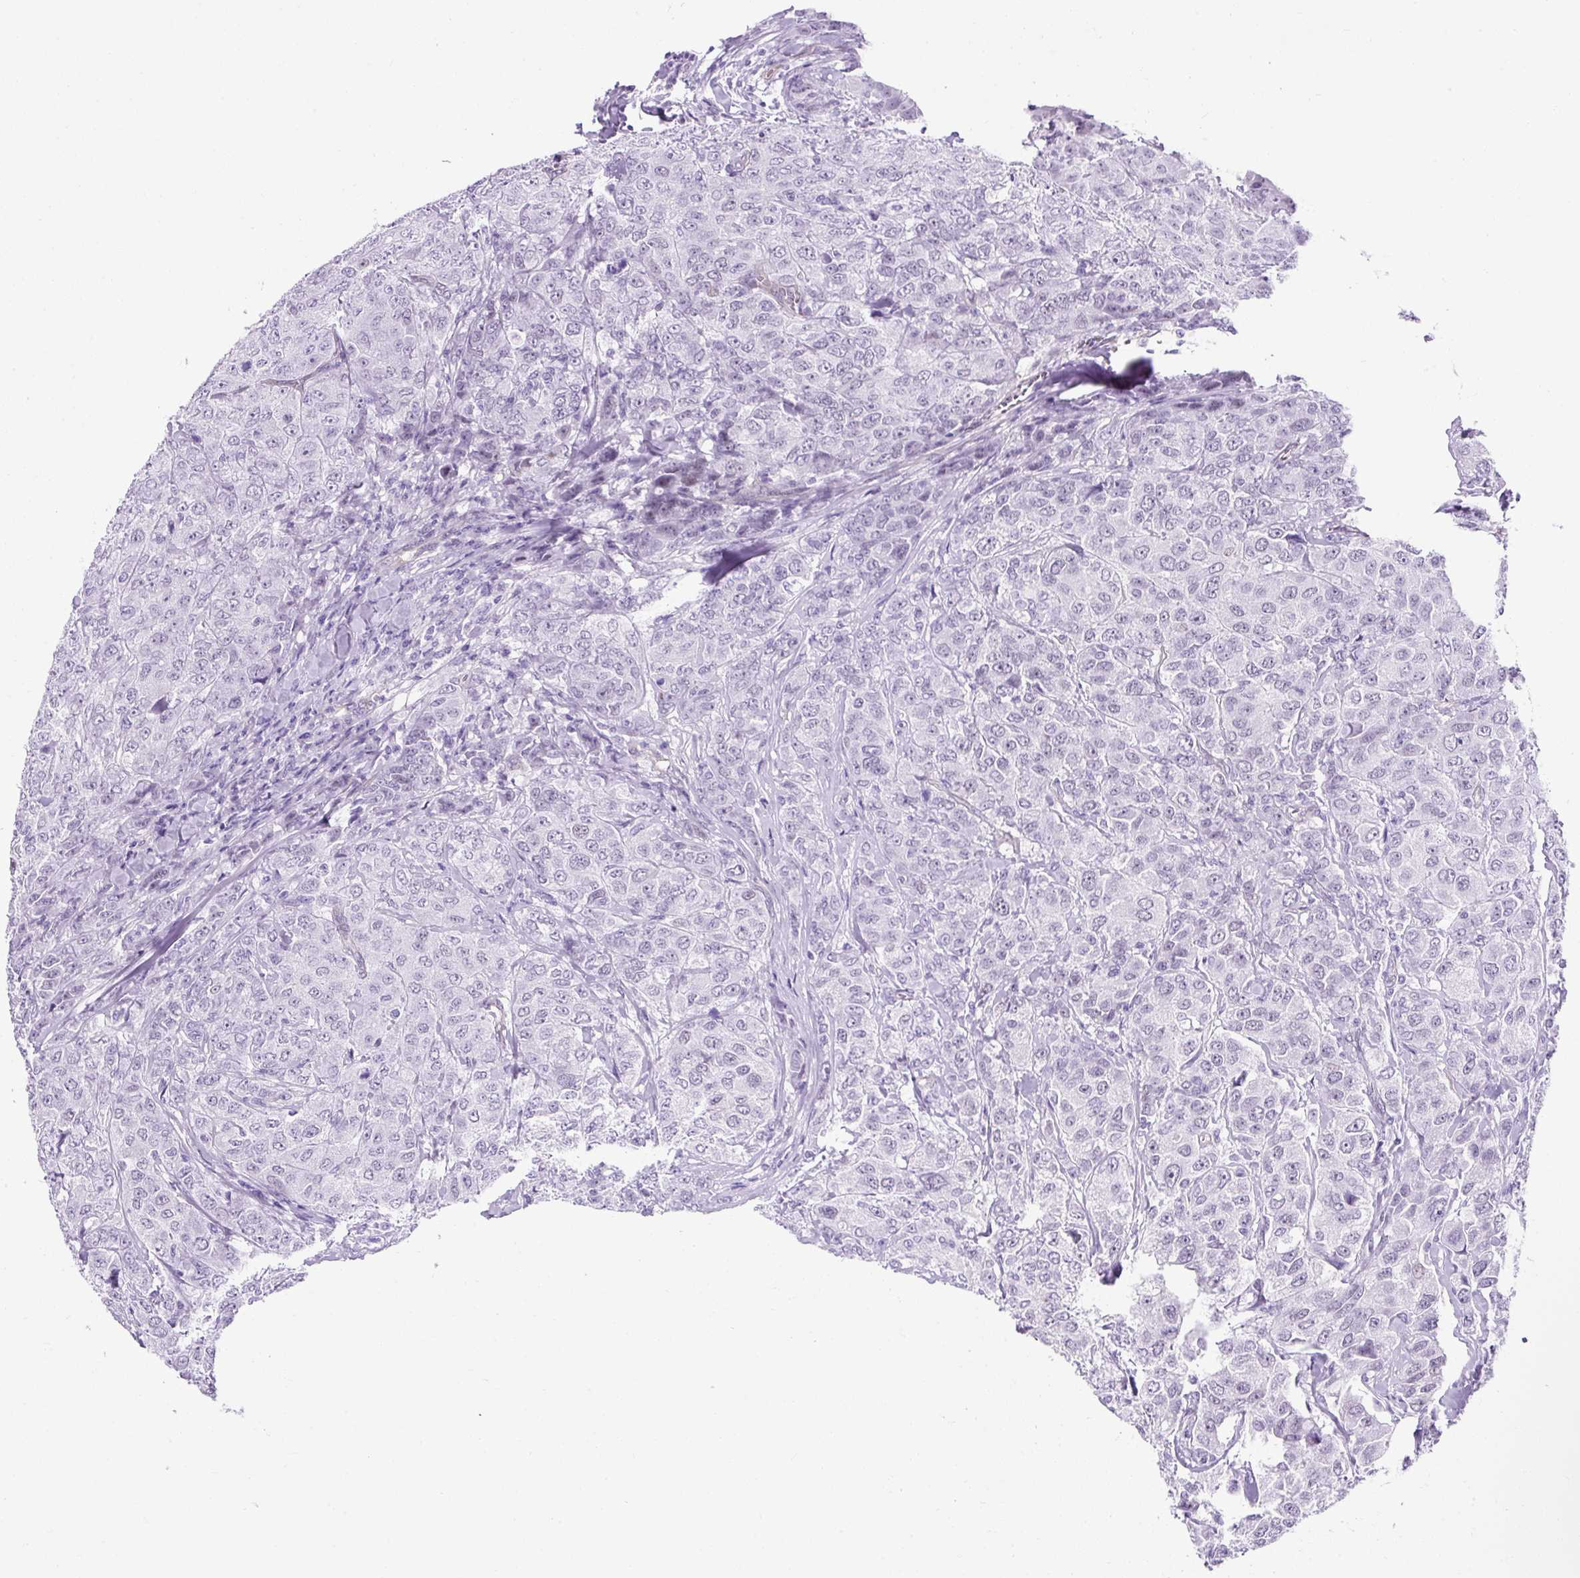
{"staining": {"intensity": "negative", "quantity": "none", "location": "none"}, "tissue": "breast cancer", "cell_type": "Tumor cells", "image_type": "cancer", "snomed": [{"axis": "morphology", "description": "Duct carcinoma"}, {"axis": "topography", "description": "Breast"}], "caption": "Immunohistochemical staining of infiltrating ductal carcinoma (breast) shows no significant positivity in tumor cells. (Brightfield microscopy of DAB (3,3'-diaminobenzidine) immunohistochemistry at high magnification).", "gene": "KRT12", "patient": {"sex": "female", "age": 43}}